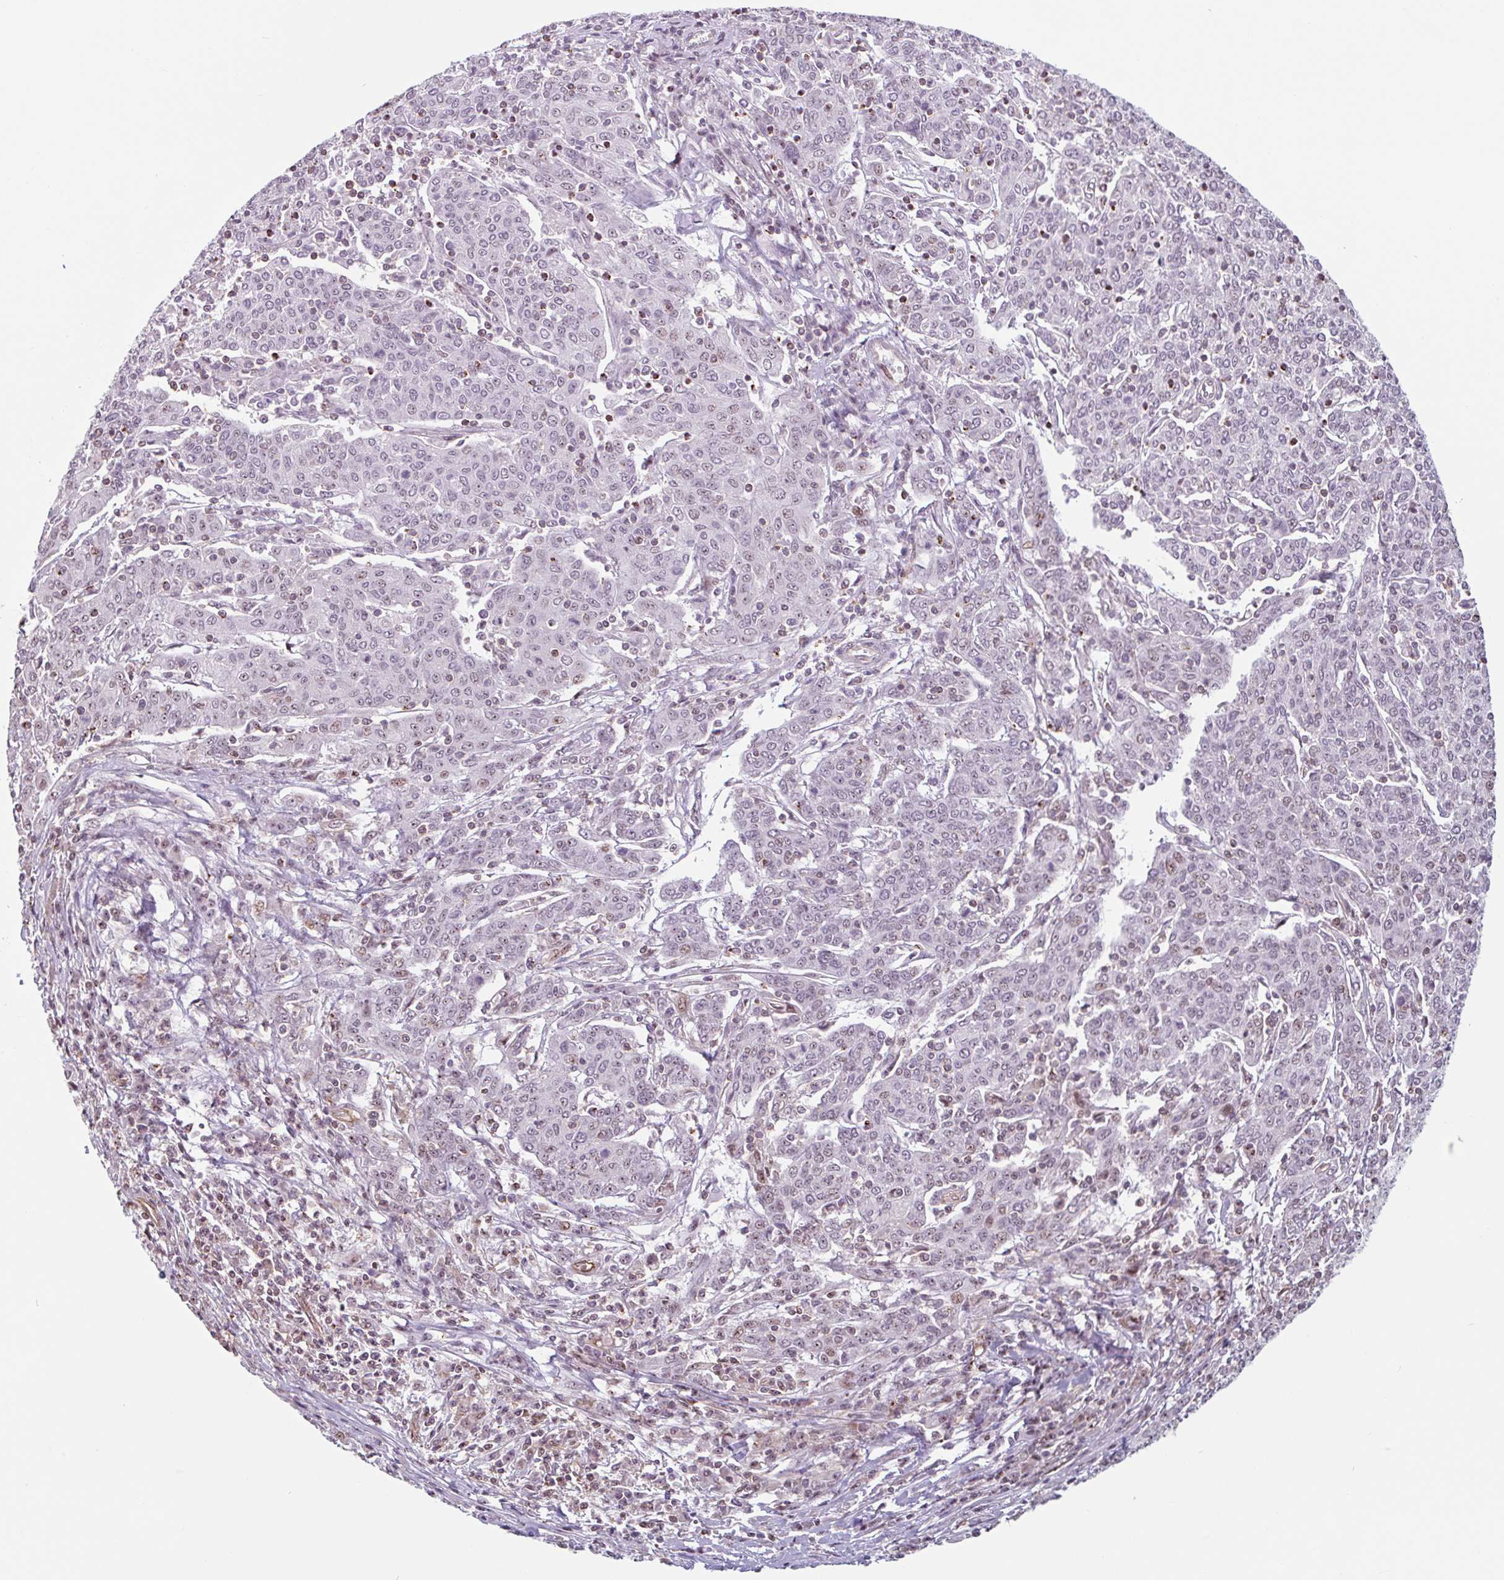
{"staining": {"intensity": "weak", "quantity": "25%-75%", "location": "nuclear"}, "tissue": "cervical cancer", "cell_type": "Tumor cells", "image_type": "cancer", "snomed": [{"axis": "morphology", "description": "Squamous cell carcinoma, NOS"}, {"axis": "topography", "description": "Cervix"}], "caption": "The histopathology image exhibits staining of cervical squamous cell carcinoma, revealing weak nuclear protein positivity (brown color) within tumor cells. (DAB = brown stain, brightfield microscopy at high magnification).", "gene": "ZNF689", "patient": {"sex": "female", "age": 67}}